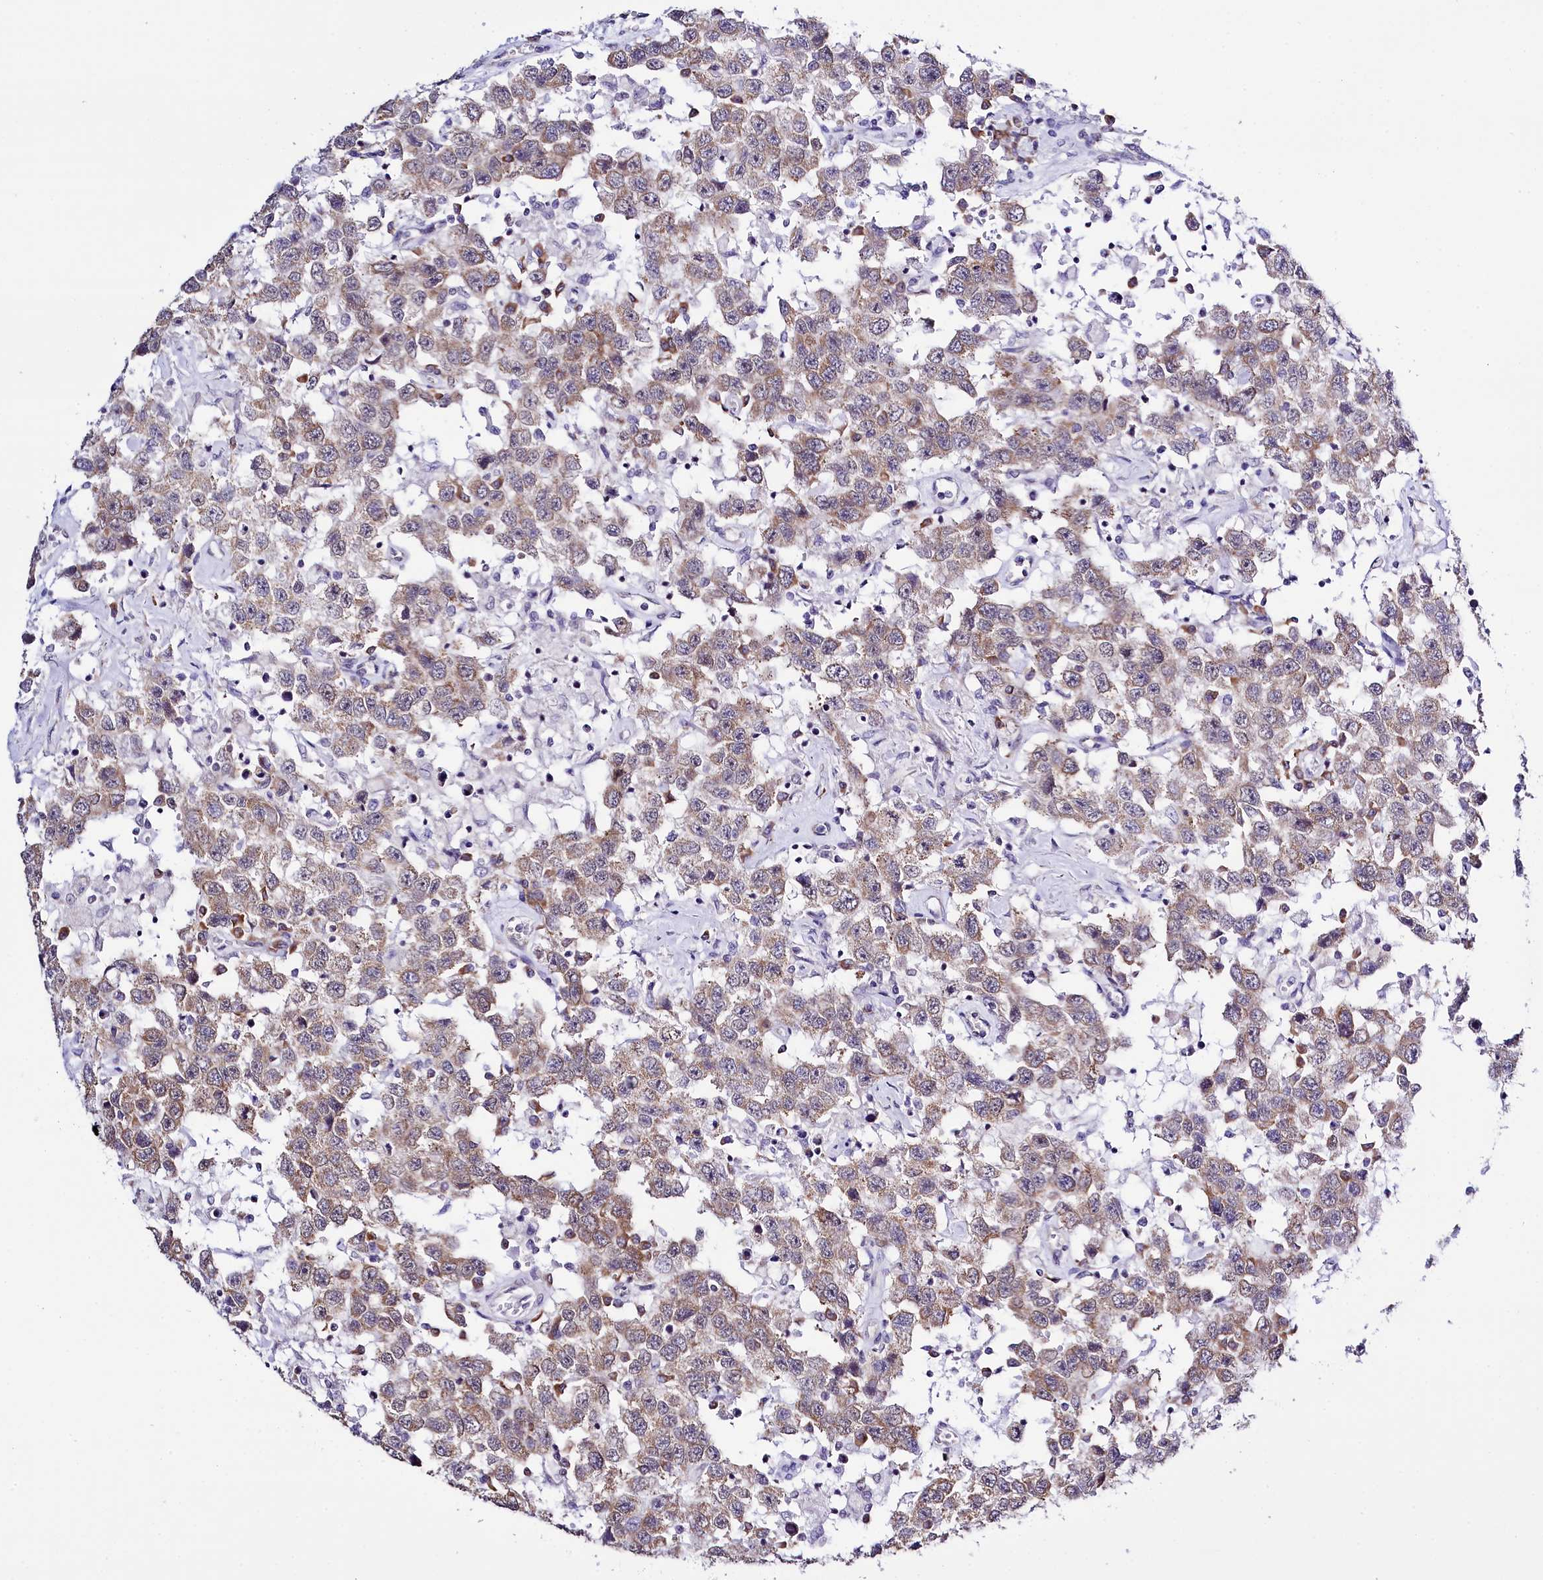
{"staining": {"intensity": "weak", "quantity": ">75%", "location": "cytoplasmic/membranous"}, "tissue": "testis cancer", "cell_type": "Tumor cells", "image_type": "cancer", "snomed": [{"axis": "morphology", "description": "Seminoma, NOS"}, {"axis": "topography", "description": "Testis"}], "caption": "Testis seminoma was stained to show a protein in brown. There is low levels of weak cytoplasmic/membranous expression in approximately >75% of tumor cells.", "gene": "SPATS2", "patient": {"sex": "male", "age": 41}}